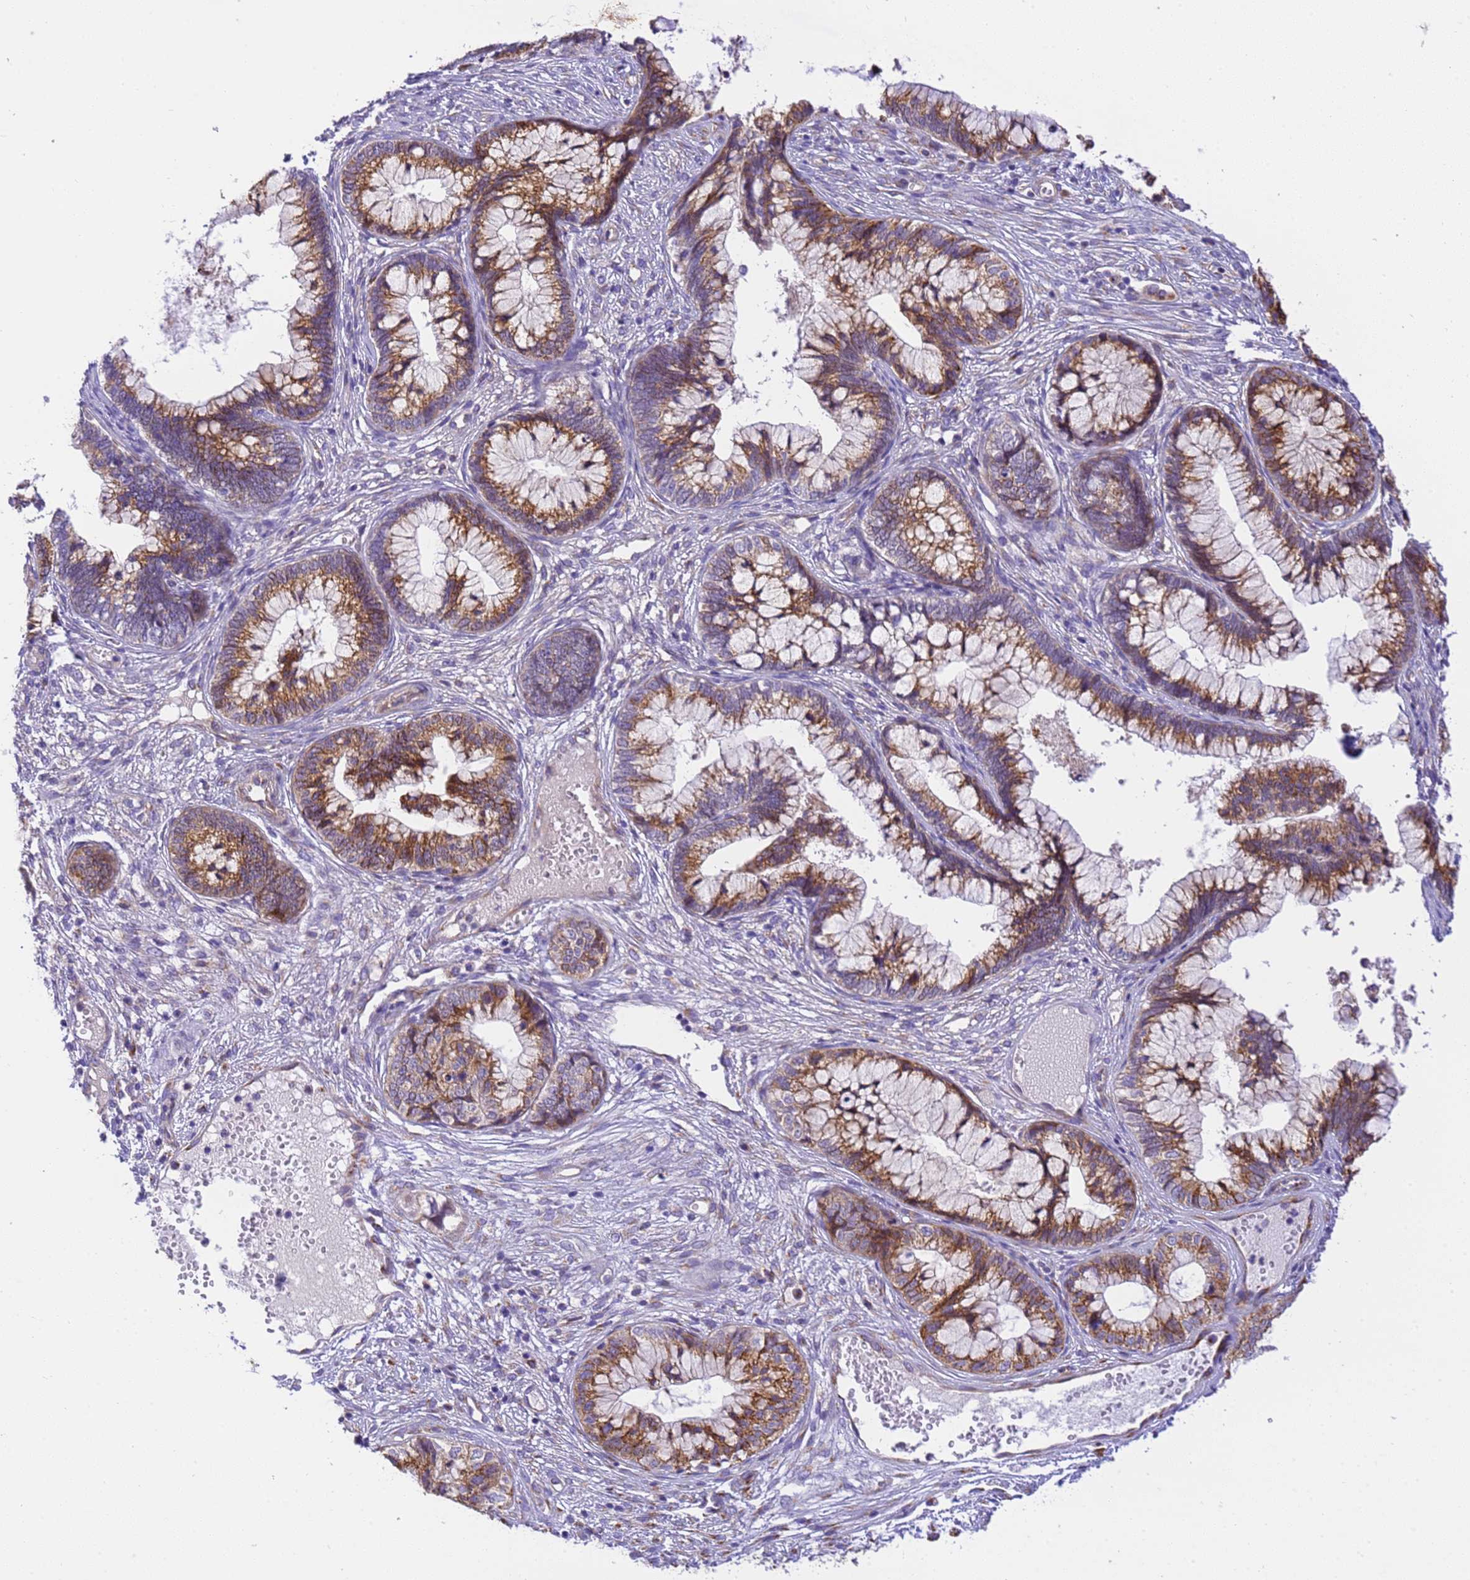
{"staining": {"intensity": "strong", "quantity": ">75%", "location": "cytoplasmic/membranous"}, "tissue": "cervical cancer", "cell_type": "Tumor cells", "image_type": "cancer", "snomed": [{"axis": "morphology", "description": "Adenocarcinoma, NOS"}, {"axis": "topography", "description": "Cervix"}], "caption": "Strong cytoplasmic/membranous positivity is identified in approximately >75% of tumor cells in cervical adenocarcinoma.", "gene": "RHBDD3", "patient": {"sex": "female", "age": 44}}